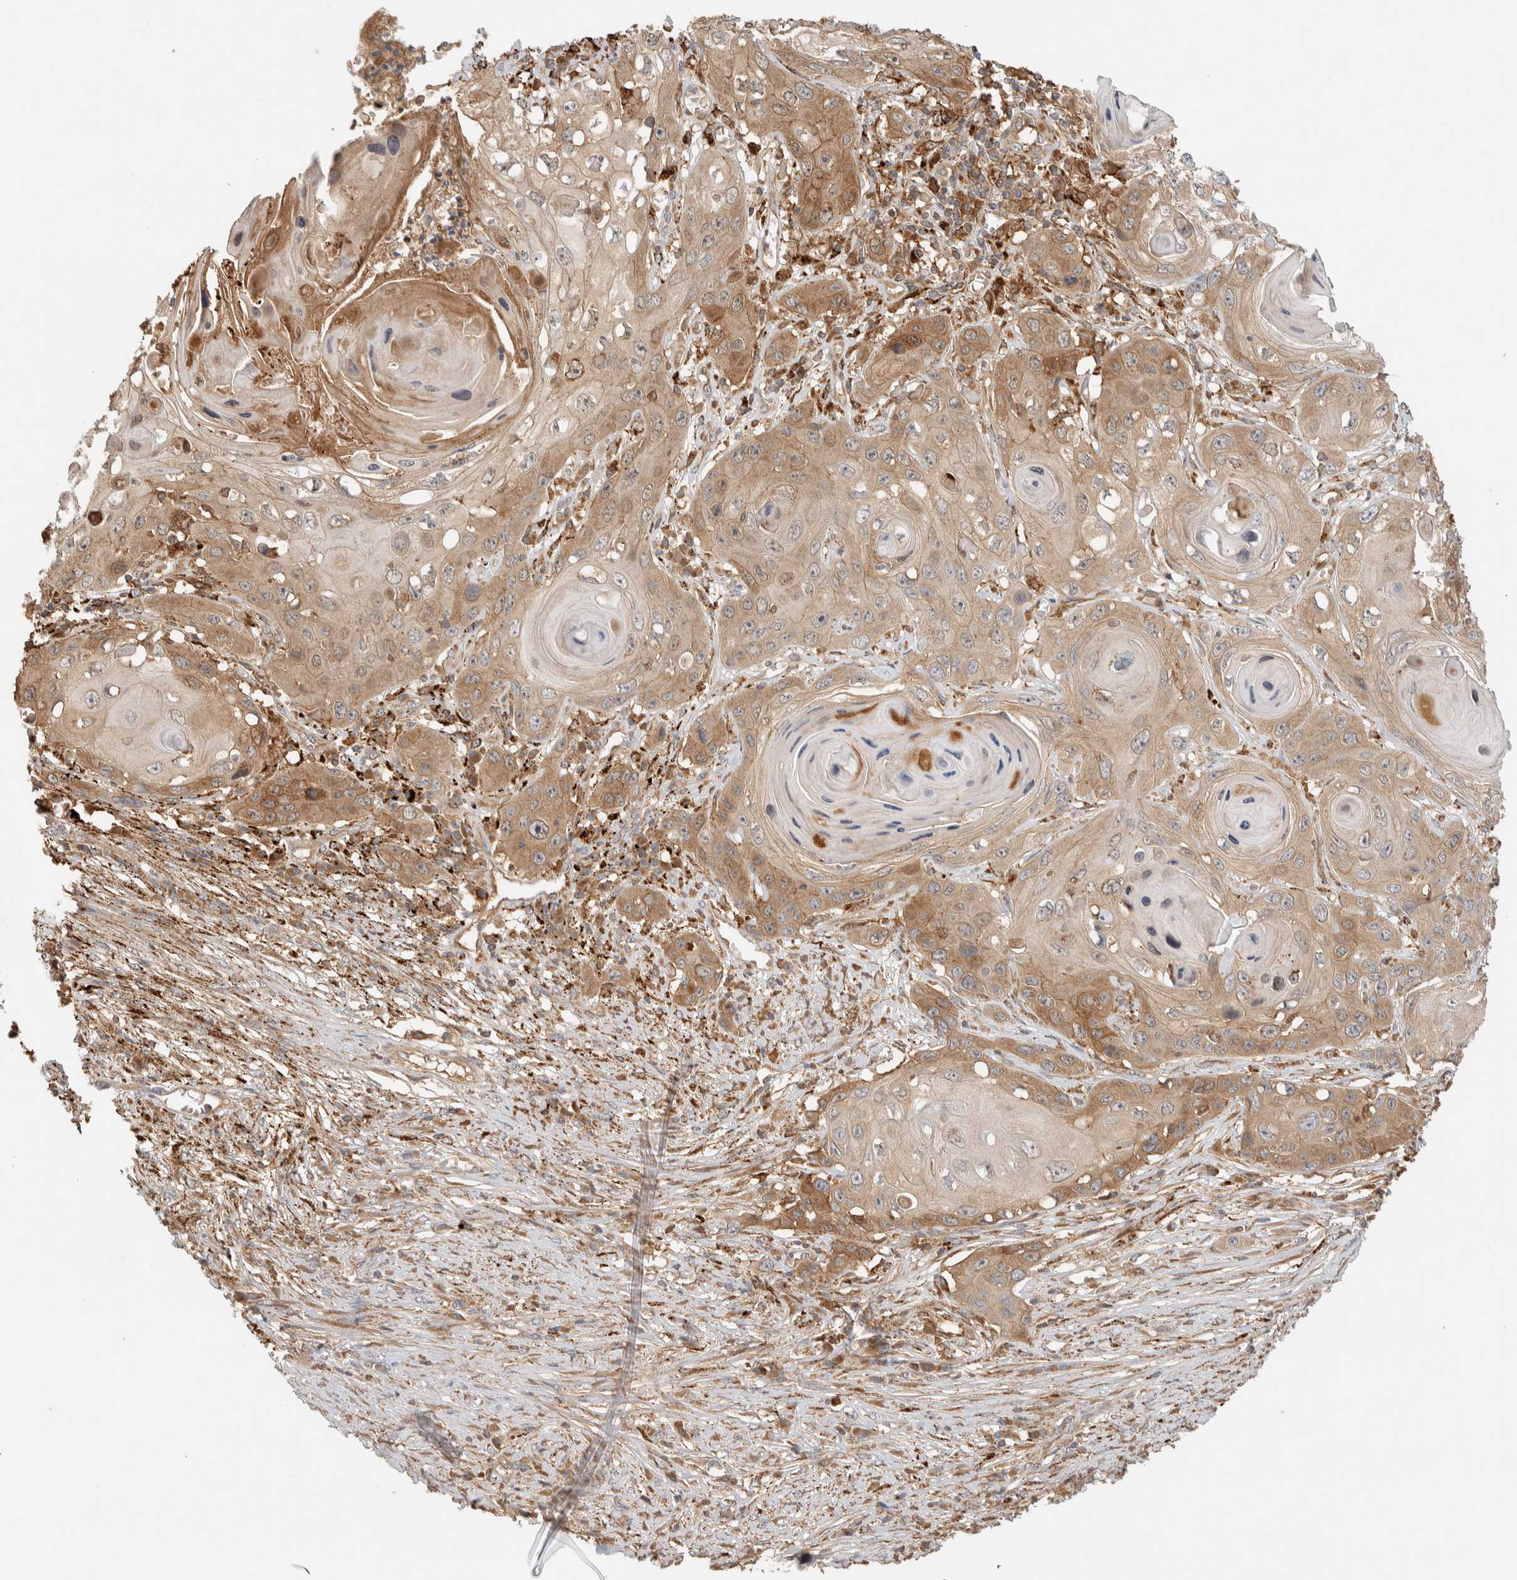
{"staining": {"intensity": "moderate", "quantity": ">75%", "location": "cytoplasmic/membranous"}, "tissue": "skin cancer", "cell_type": "Tumor cells", "image_type": "cancer", "snomed": [{"axis": "morphology", "description": "Squamous cell carcinoma, NOS"}, {"axis": "topography", "description": "Skin"}], "caption": "Immunohistochemistry (DAB (3,3'-diaminobenzidine)) staining of skin cancer (squamous cell carcinoma) demonstrates moderate cytoplasmic/membranous protein positivity in about >75% of tumor cells.", "gene": "FAM167A", "patient": {"sex": "male", "age": 55}}